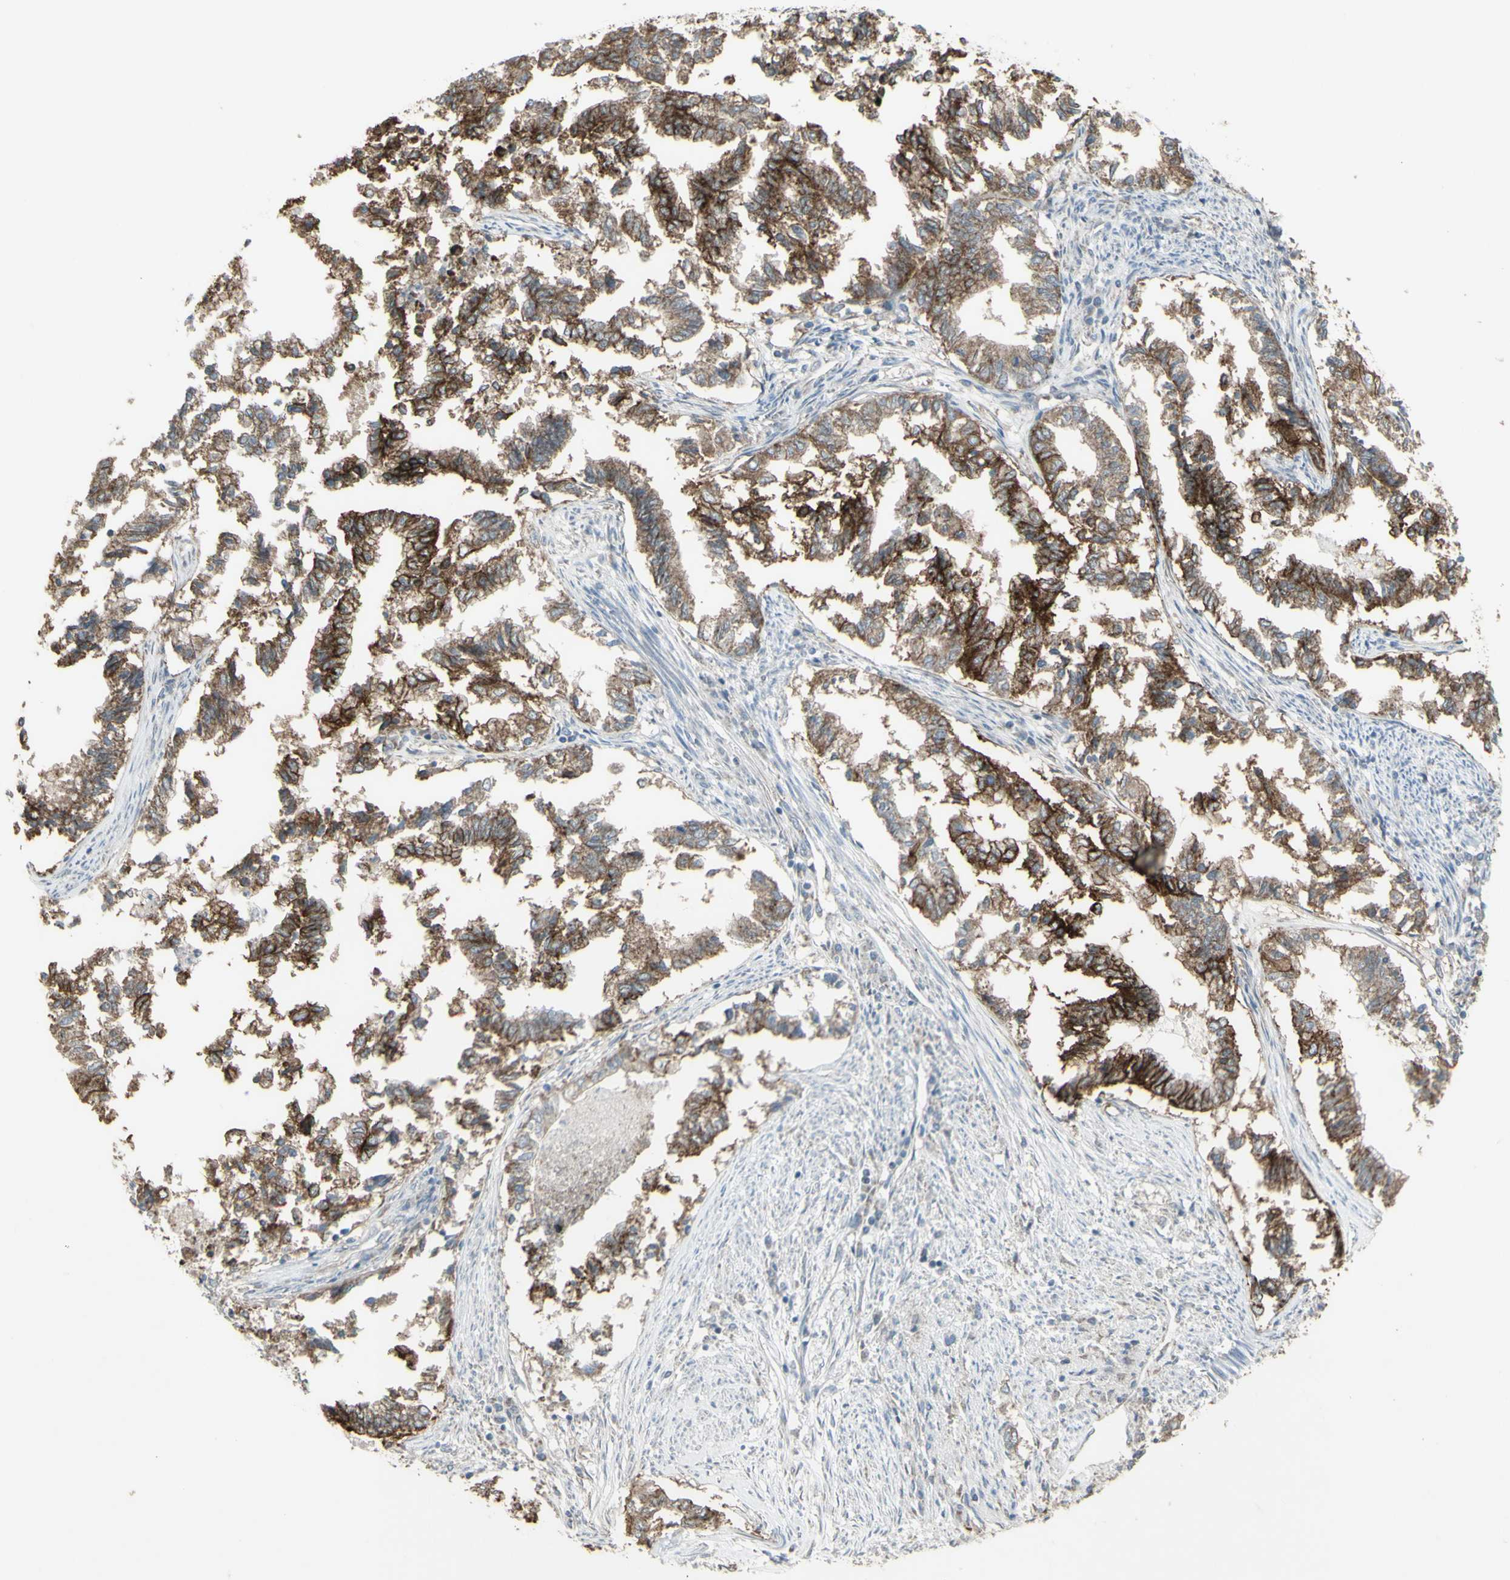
{"staining": {"intensity": "moderate", "quantity": ">75%", "location": "cytoplasmic/membranous"}, "tissue": "endometrial cancer", "cell_type": "Tumor cells", "image_type": "cancer", "snomed": [{"axis": "morphology", "description": "Necrosis, NOS"}, {"axis": "morphology", "description": "Adenocarcinoma, NOS"}, {"axis": "topography", "description": "Endometrium"}], "caption": "Immunohistochemical staining of human endometrial cancer shows medium levels of moderate cytoplasmic/membranous protein expression in approximately >75% of tumor cells.", "gene": "FXYD3", "patient": {"sex": "female", "age": 79}}